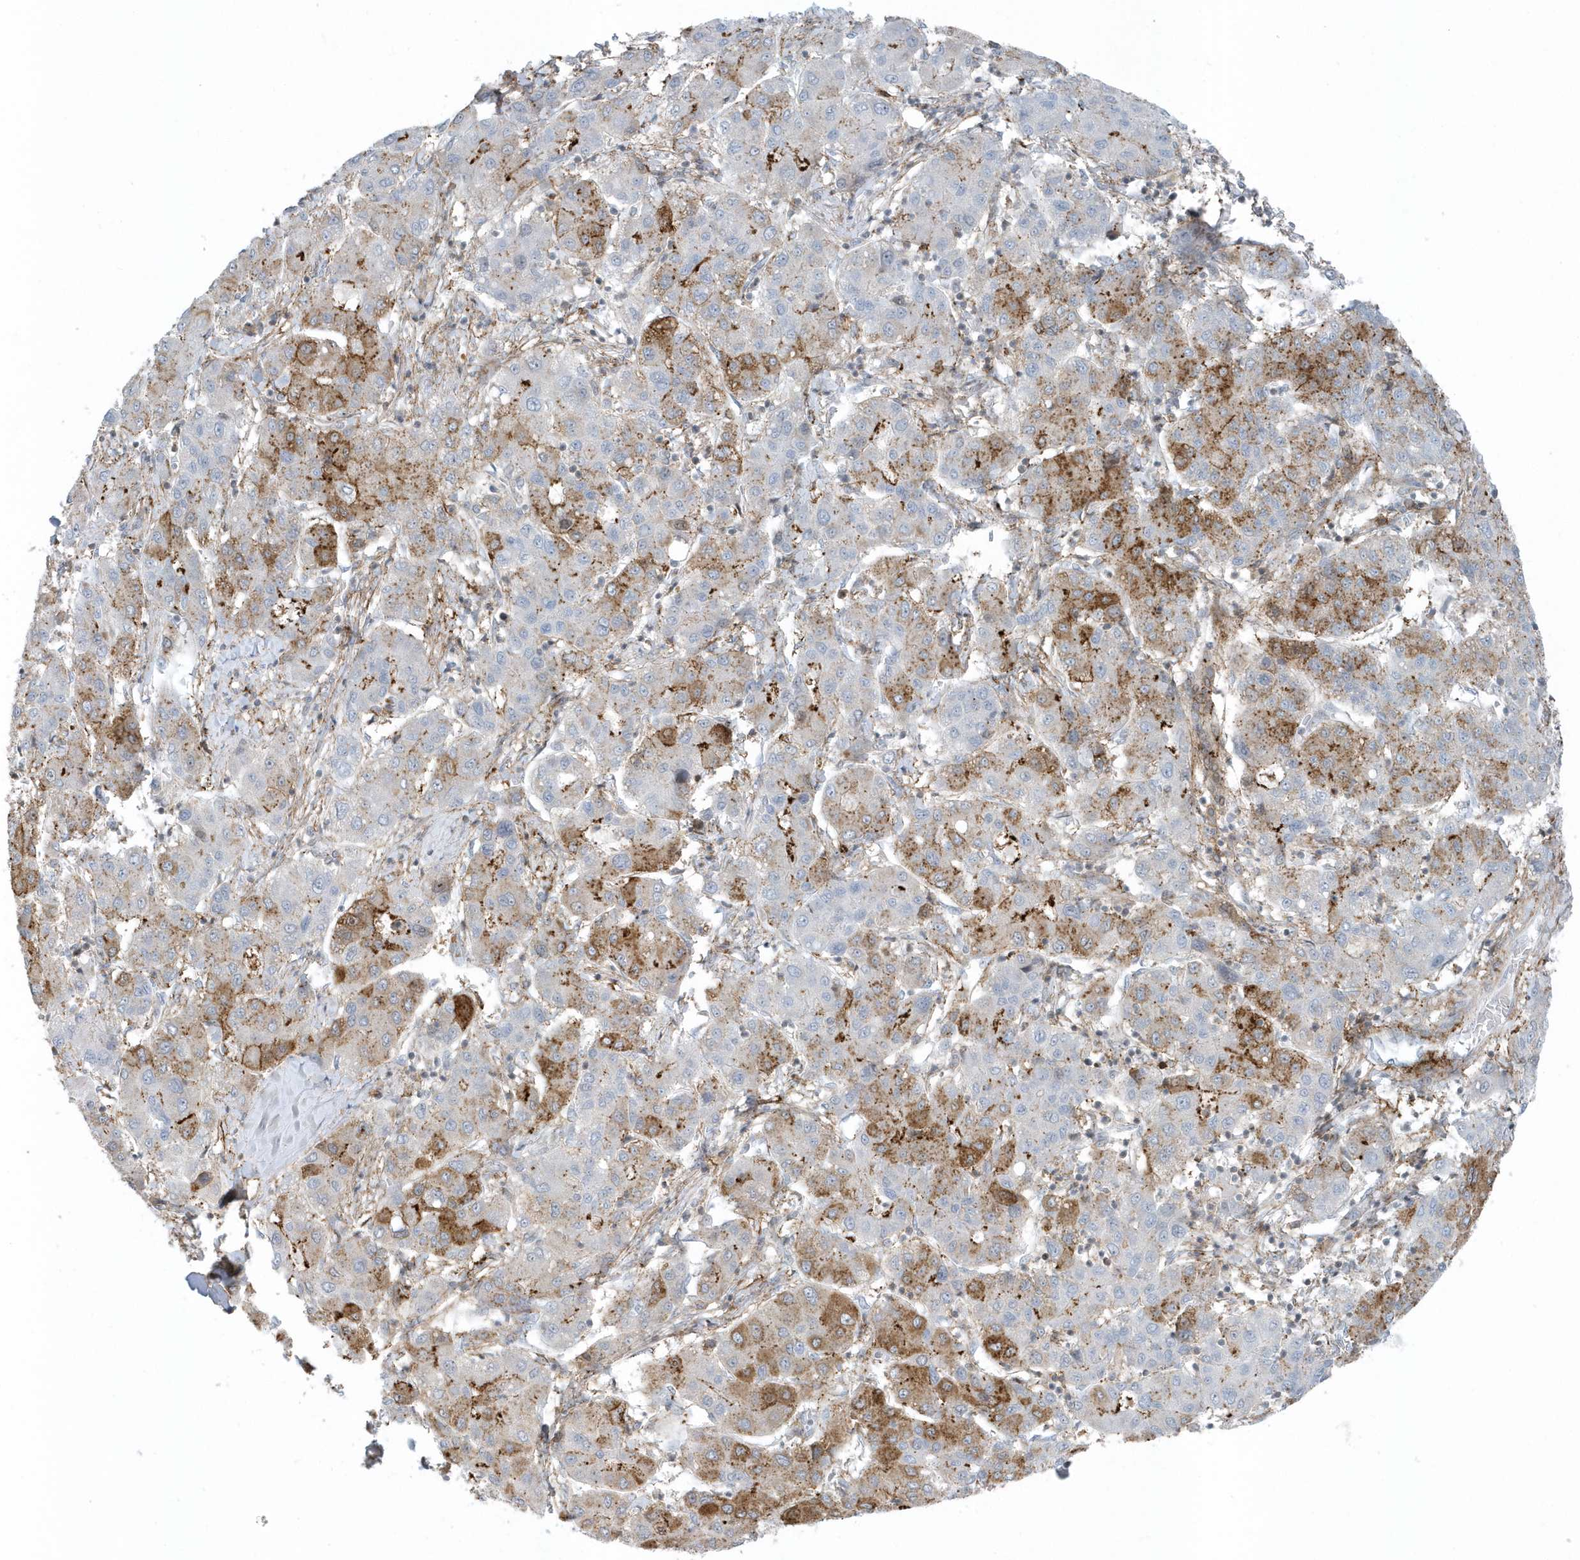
{"staining": {"intensity": "moderate", "quantity": "25%-75%", "location": "cytoplasmic/membranous"}, "tissue": "liver cancer", "cell_type": "Tumor cells", "image_type": "cancer", "snomed": [{"axis": "morphology", "description": "Carcinoma, Hepatocellular, NOS"}, {"axis": "topography", "description": "Liver"}], "caption": "This is a photomicrograph of immunohistochemistry (IHC) staining of liver hepatocellular carcinoma, which shows moderate expression in the cytoplasmic/membranous of tumor cells.", "gene": "CACNB2", "patient": {"sex": "male", "age": 65}}